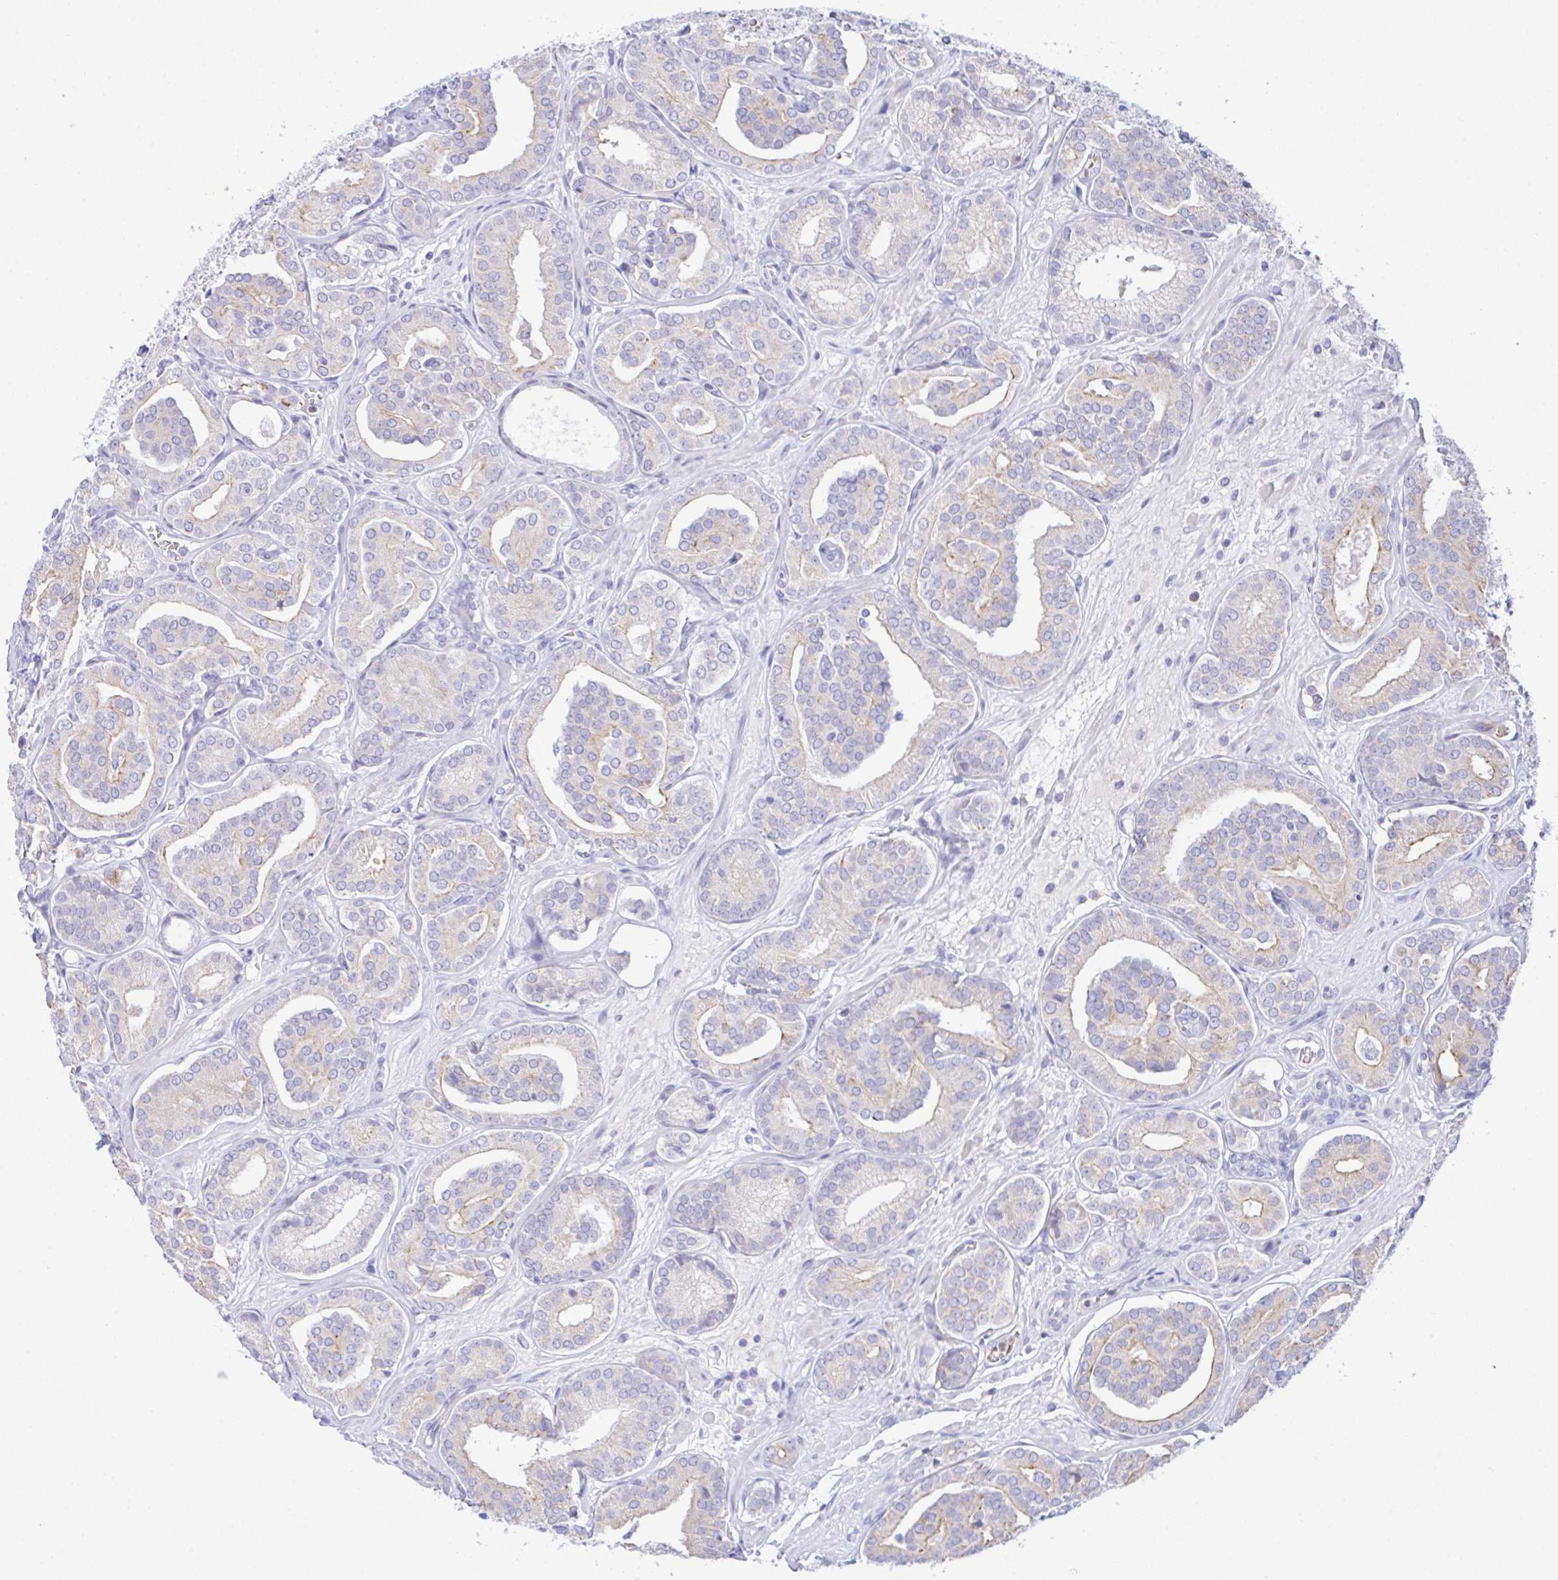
{"staining": {"intensity": "negative", "quantity": "none", "location": "none"}, "tissue": "prostate cancer", "cell_type": "Tumor cells", "image_type": "cancer", "snomed": [{"axis": "morphology", "description": "Adenocarcinoma, High grade"}, {"axis": "topography", "description": "Prostate"}], "caption": "Immunohistochemistry (IHC) micrograph of adenocarcinoma (high-grade) (prostate) stained for a protein (brown), which displays no staining in tumor cells. (Immunohistochemistry, brightfield microscopy, high magnification).", "gene": "ZNF221", "patient": {"sex": "male", "age": 66}}